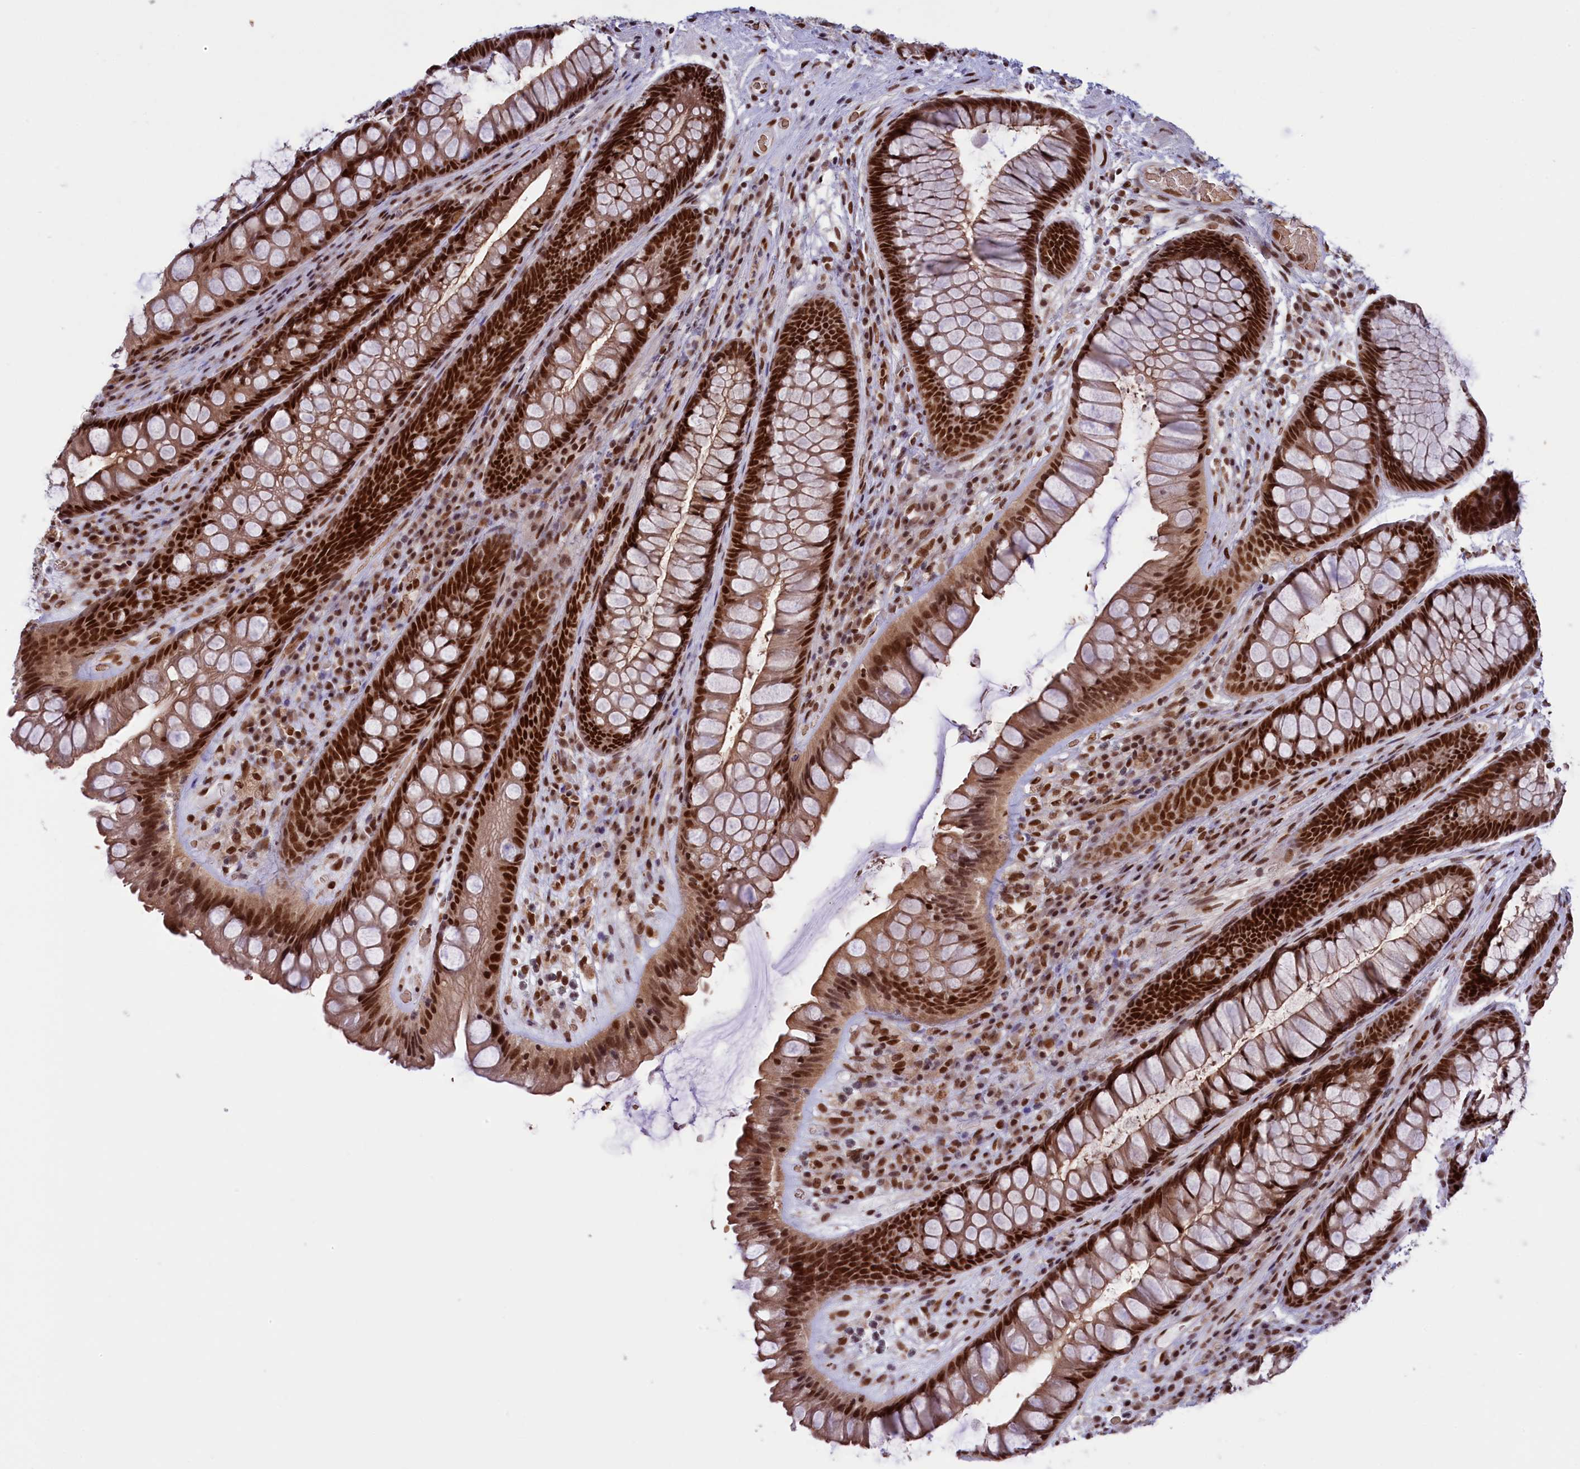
{"staining": {"intensity": "strong", "quantity": ">75%", "location": "cytoplasmic/membranous,nuclear"}, "tissue": "rectum", "cell_type": "Glandular cells", "image_type": "normal", "snomed": [{"axis": "morphology", "description": "Normal tissue, NOS"}, {"axis": "topography", "description": "Rectum"}], "caption": "A high amount of strong cytoplasmic/membranous,nuclear expression is present in about >75% of glandular cells in normal rectum. The protein of interest is stained brown, and the nuclei are stained in blue (DAB (3,3'-diaminobenzidine) IHC with brightfield microscopy, high magnification).", "gene": "MPHOSPH8", "patient": {"sex": "male", "age": 74}}